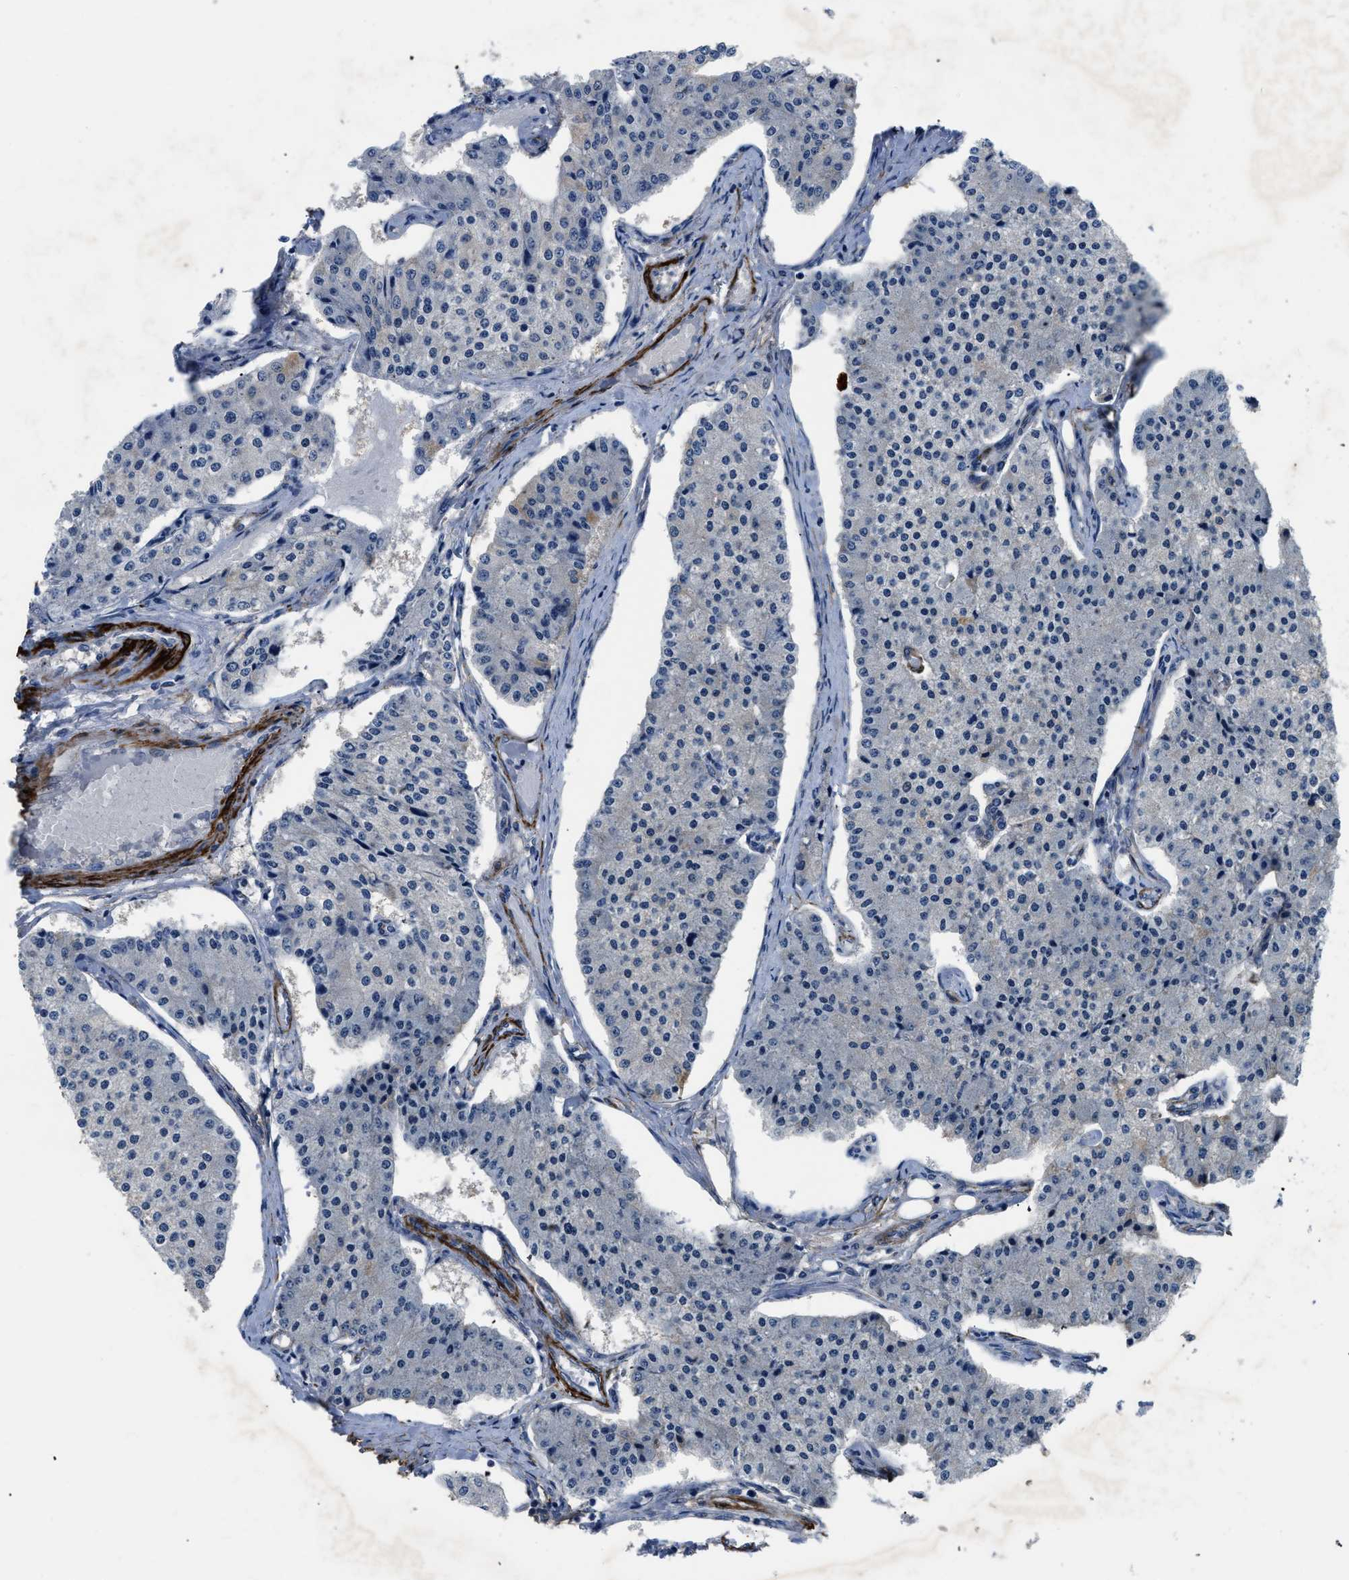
{"staining": {"intensity": "negative", "quantity": "none", "location": "none"}, "tissue": "carcinoid", "cell_type": "Tumor cells", "image_type": "cancer", "snomed": [{"axis": "morphology", "description": "Carcinoid, malignant, NOS"}, {"axis": "topography", "description": "Colon"}], "caption": "Immunohistochemistry (IHC) of carcinoid reveals no expression in tumor cells. (IHC, brightfield microscopy, high magnification).", "gene": "LANCL2", "patient": {"sex": "female", "age": 52}}